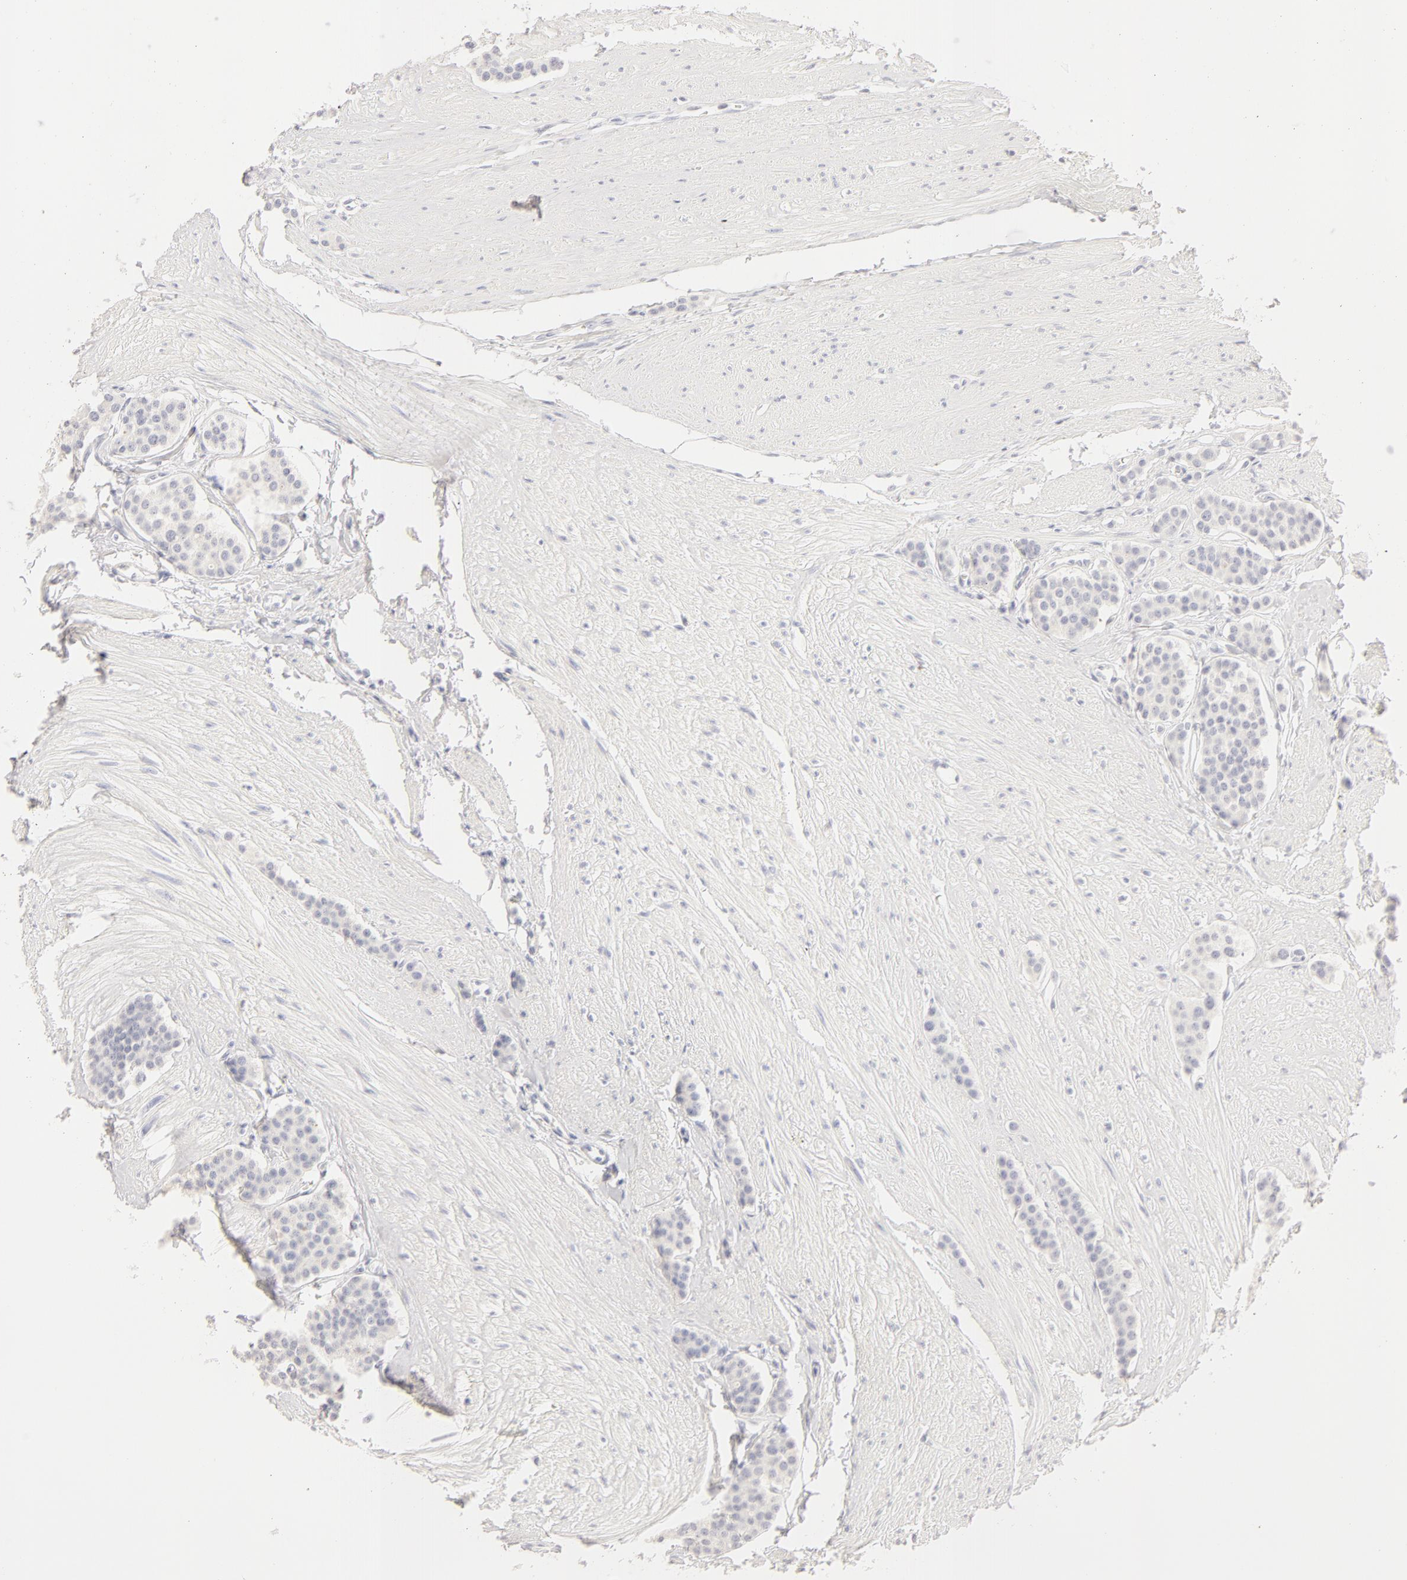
{"staining": {"intensity": "negative", "quantity": "none", "location": "none"}, "tissue": "carcinoid", "cell_type": "Tumor cells", "image_type": "cancer", "snomed": [{"axis": "morphology", "description": "Carcinoid, malignant, NOS"}, {"axis": "topography", "description": "Small intestine"}], "caption": "DAB immunohistochemical staining of carcinoid (malignant) reveals no significant positivity in tumor cells.", "gene": "LGALS7B", "patient": {"sex": "male", "age": 60}}